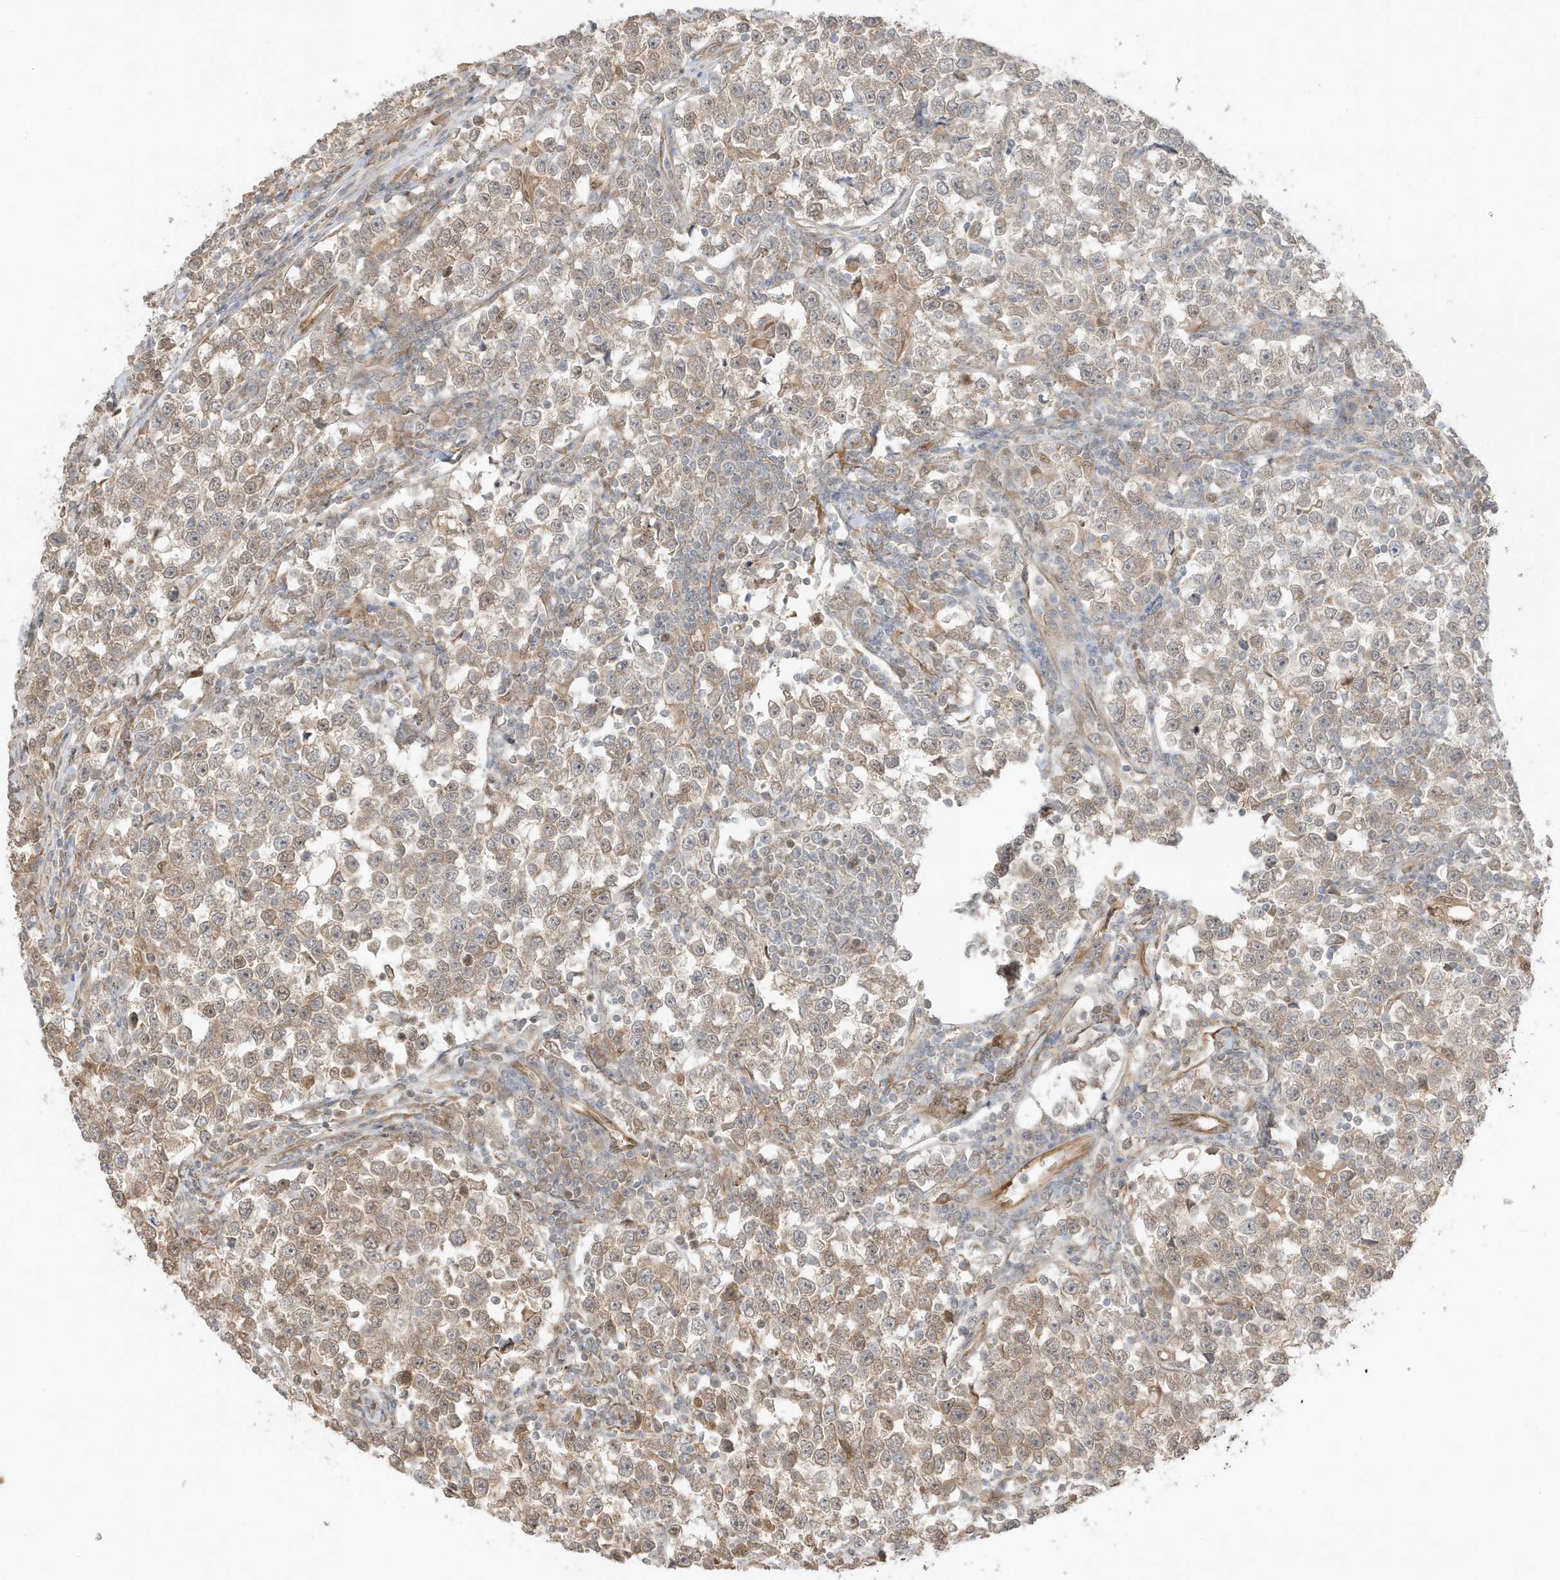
{"staining": {"intensity": "weak", "quantity": "25%-75%", "location": "cytoplasmic/membranous"}, "tissue": "testis cancer", "cell_type": "Tumor cells", "image_type": "cancer", "snomed": [{"axis": "morphology", "description": "Normal tissue, NOS"}, {"axis": "morphology", "description": "Seminoma, NOS"}, {"axis": "topography", "description": "Testis"}], "caption": "Testis cancer (seminoma) stained with DAB IHC reveals low levels of weak cytoplasmic/membranous staining in approximately 25%-75% of tumor cells.", "gene": "ZBTB41", "patient": {"sex": "male", "age": 43}}